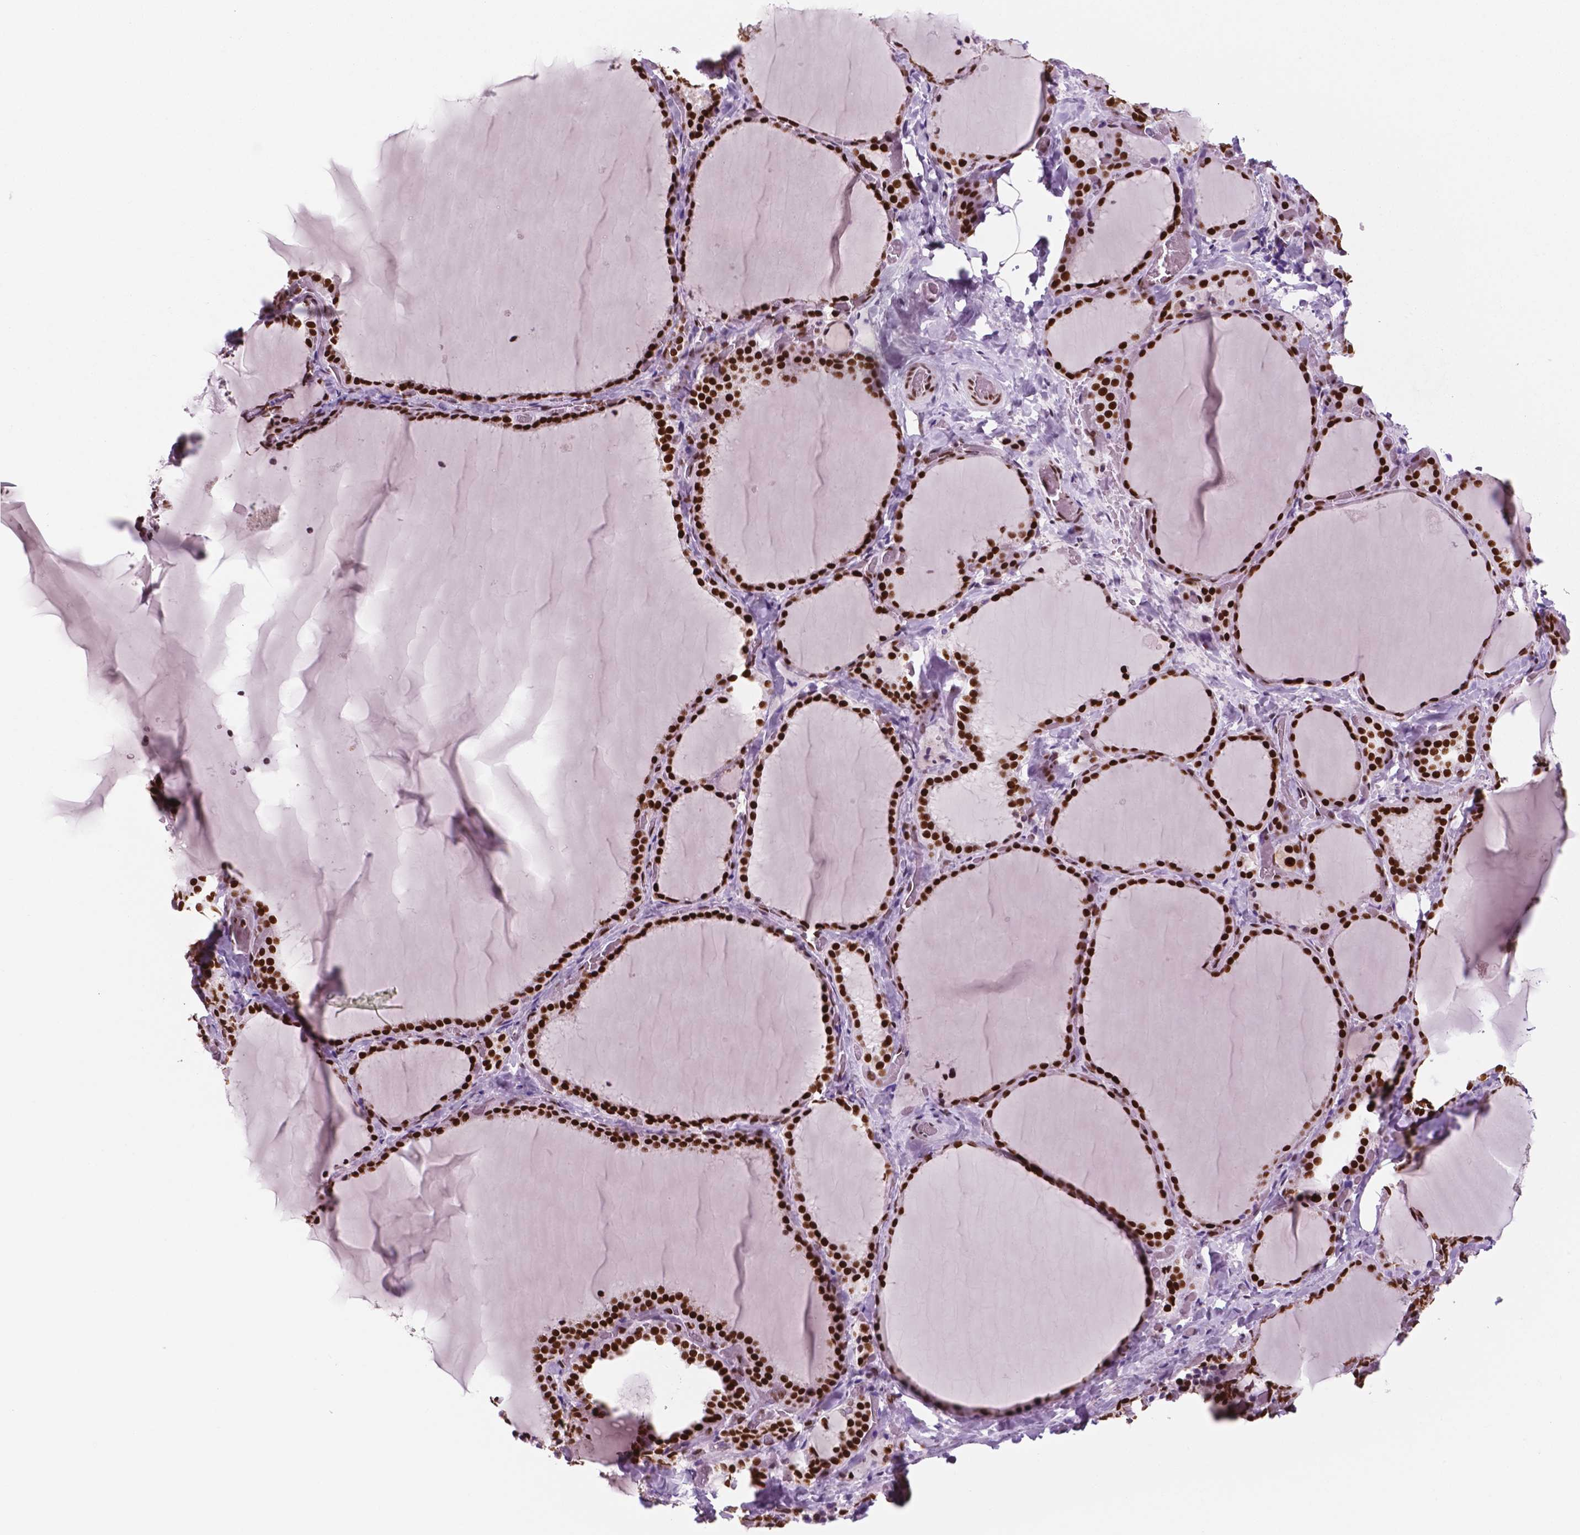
{"staining": {"intensity": "strong", "quantity": ">75%", "location": "nuclear"}, "tissue": "thyroid gland", "cell_type": "Glandular cells", "image_type": "normal", "snomed": [{"axis": "morphology", "description": "Normal tissue, NOS"}, {"axis": "topography", "description": "Thyroid gland"}], "caption": "Immunohistochemical staining of unremarkable human thyroid gland demonstrates high levels of strong nuclear staining in about >75% of glandular cells.", "gene": "MSH6", "patient": {"sex": "female", "age": 22}}